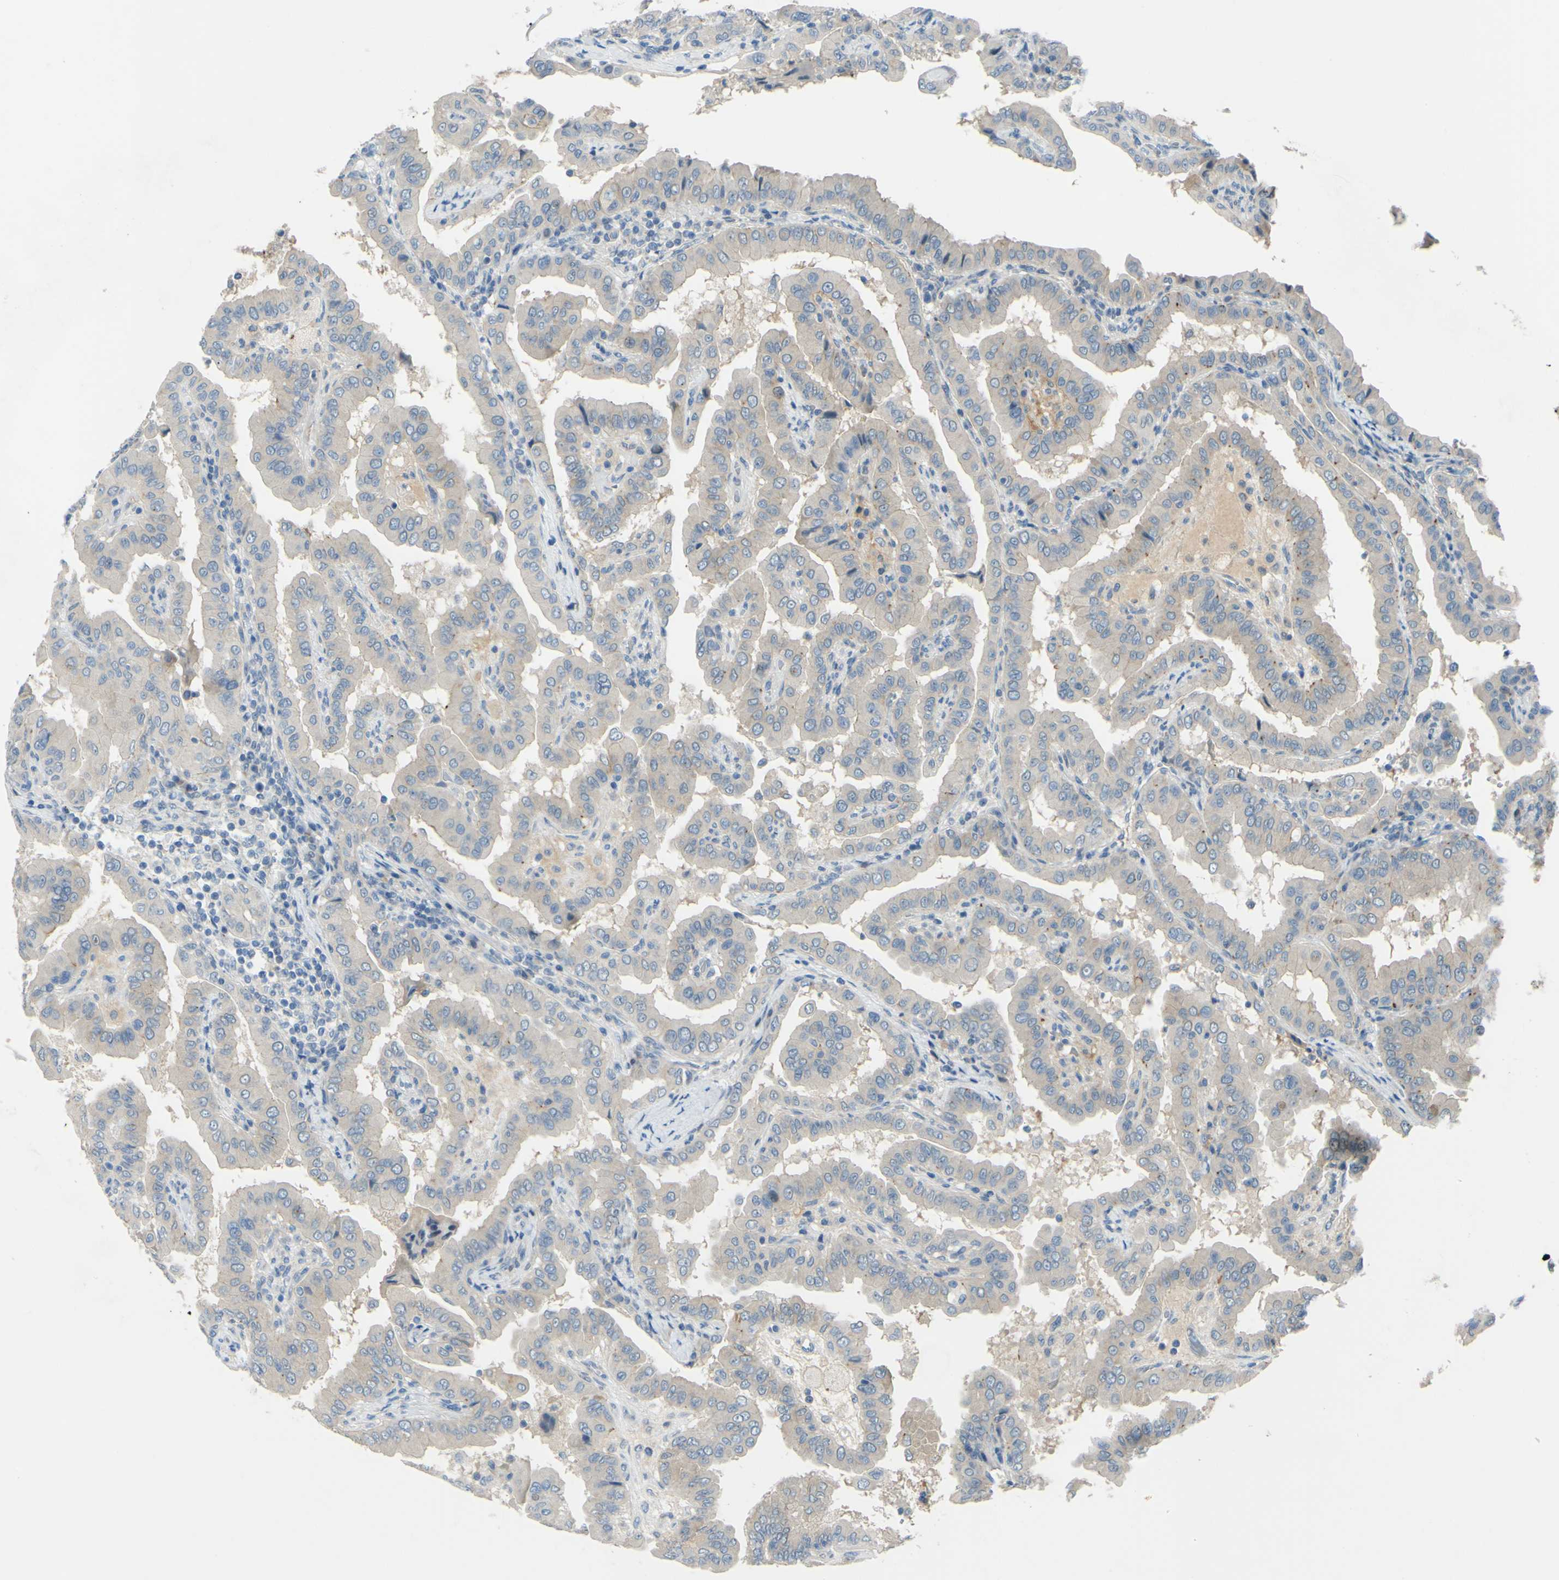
{"staining": {"intensity": "weak", "quantity": ">75%", "location": "cytoplasmic/membranous"}, "tissue": "thyroid cancer", "cell_type": "Tumor cells", "image_type": "cancer", "snomed": [{"axis": "morphology", "description": "Papillary adenocarcinoma, NOS"}, {"axis": "topography", "description": "Thyroid gland"}], "caption": "This photomicrograph shows thyroid cancer (papillary adenocarcinoma) stained with IHC to label a protein in brown. The cytoplasmic/membranous of tumor cells show weak positivity for the protein. Nuclei are counter-stained blue.", "gene": "ARHGAP1", "patient": {"sex": "male", "age": 33}}